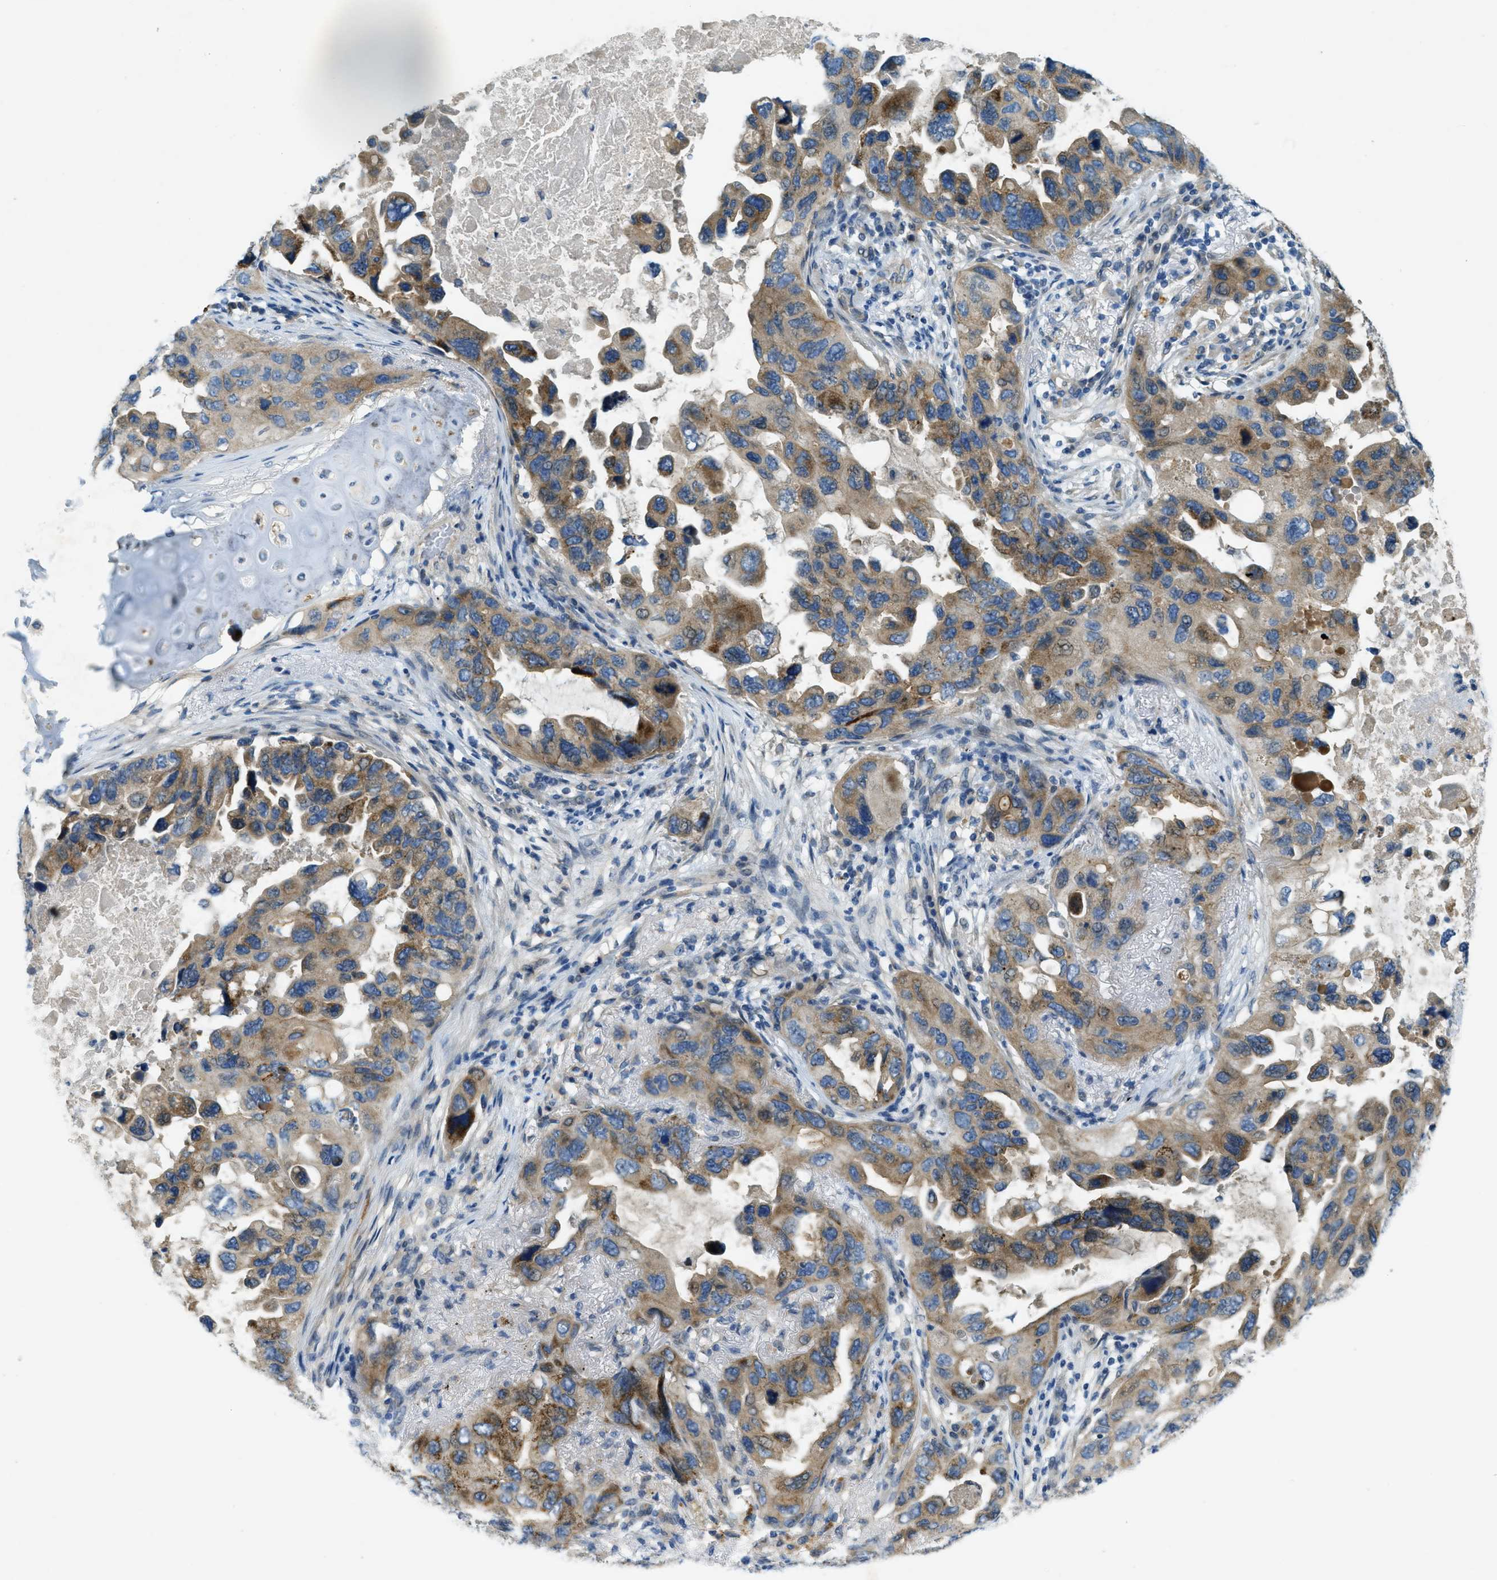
{"staining": {"intensity": "moderate", "quantity": ">75%", "location": "cytoplasmic/membranous"}, "tissue": "lung cancer", "cell_type": "Tumor cells", "image_type": "cancer", "snomed": [{"axis": "morphology", "description": "Squamous cell carcinoma, NOS"}, {"axis": "topography", "description": "Lung"}], "caption": "Lung squamous cell carcinoma tissue displays moderate cytoplasmic/membranous positivity in about >75% of tumor cells", "gene": "SNX14", "patient": {"sex": "female", "age": 73}}